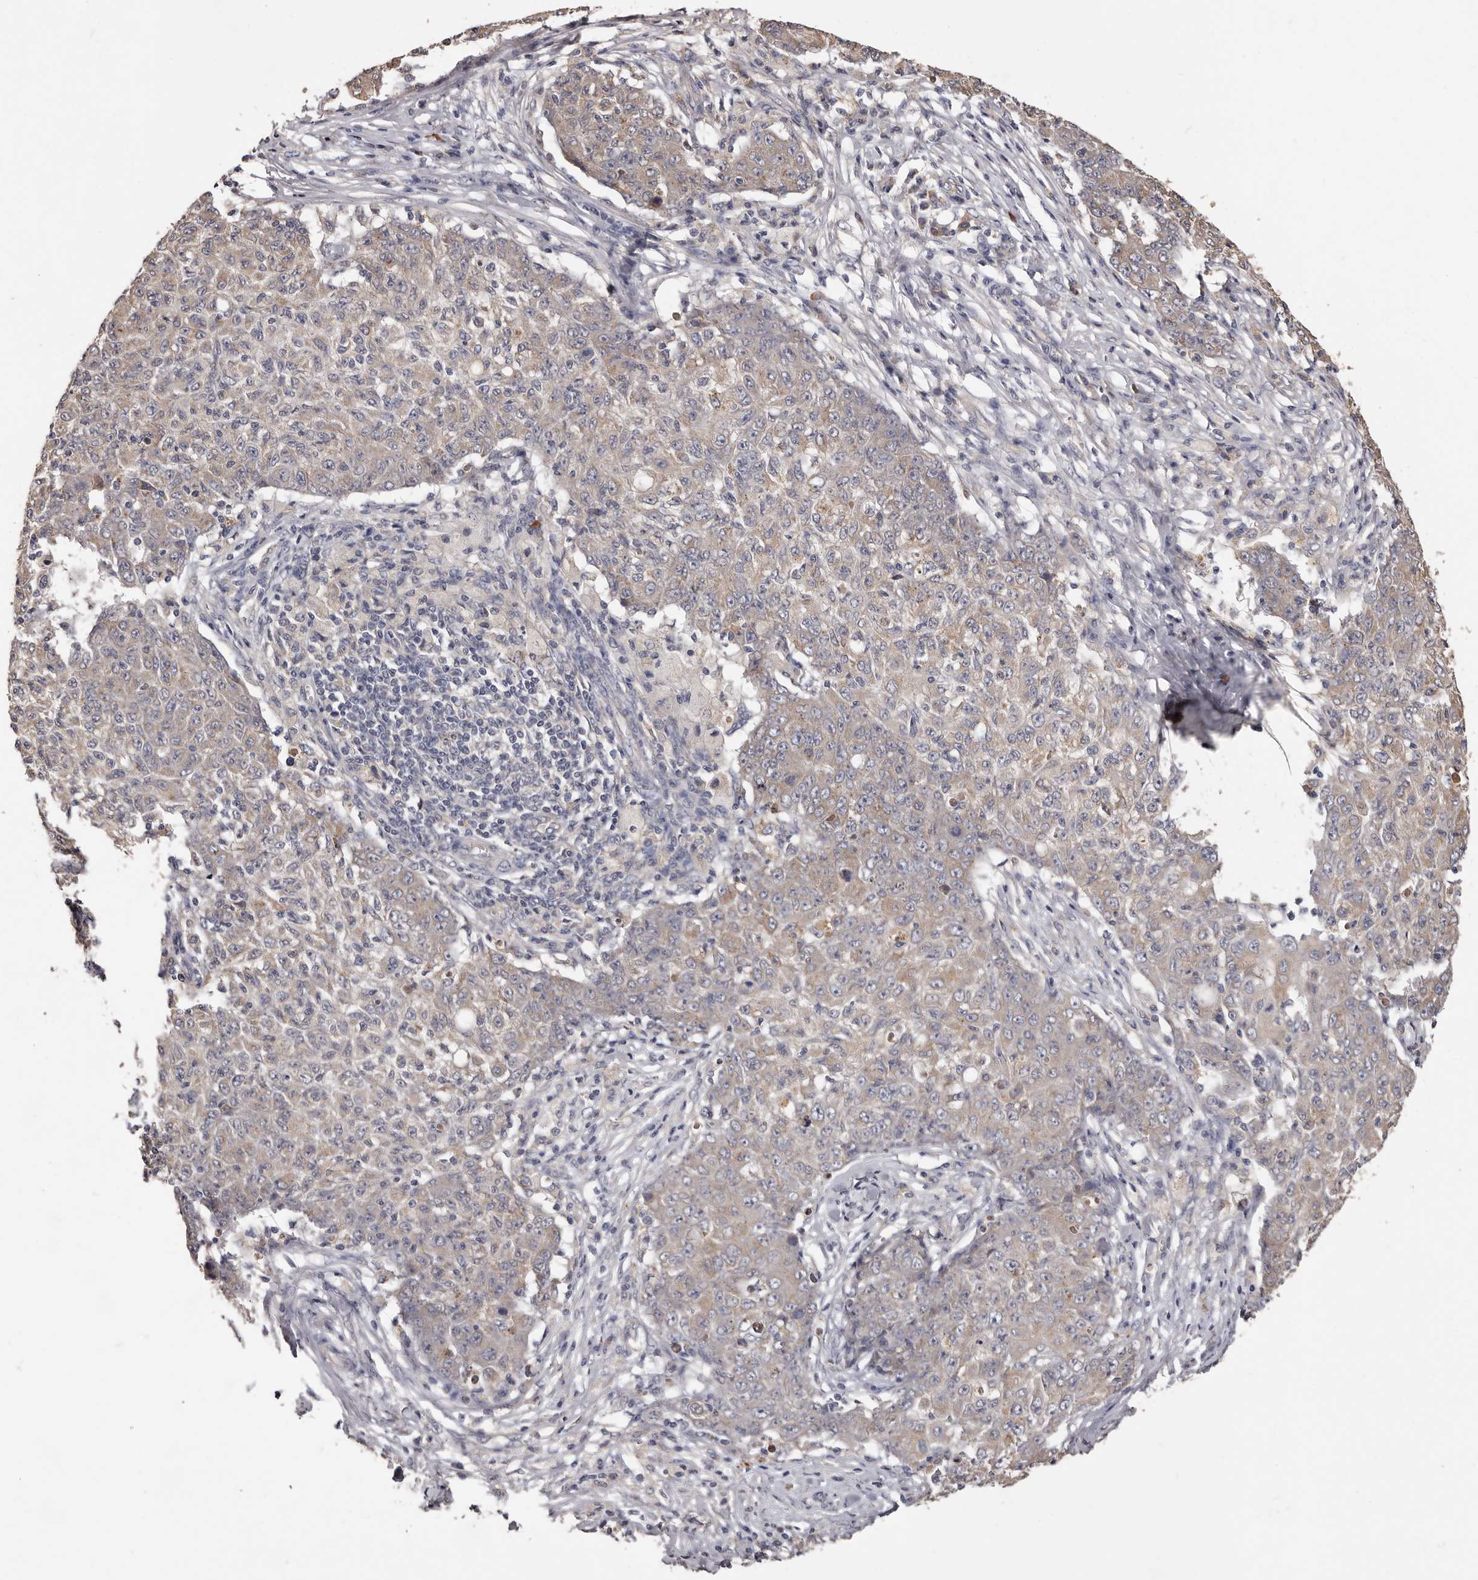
{"staining": {"intensity": "weak", "quantity": "25%-75%", "location": "cytoplasmic/membranous"}, "tissue": "ovarian cancer", "cell_type": "Tumor cells", "image_type": "cancer", "snomed": [{"axis": "morphology", "description": "Carcinoma, endometroid"}, {"axis": "topography", "description": "Ovary"}], "caption": "This histopathology image displays immunohistochemistry (IHC) staining of human ovarian cancer (endometroid carcinoma), with low weak cytoplasmic/membranous expression in about 25%-75% of tumor cells.", "gene": "ETNK1", "patient": {"sex": "female", "age": 42}}